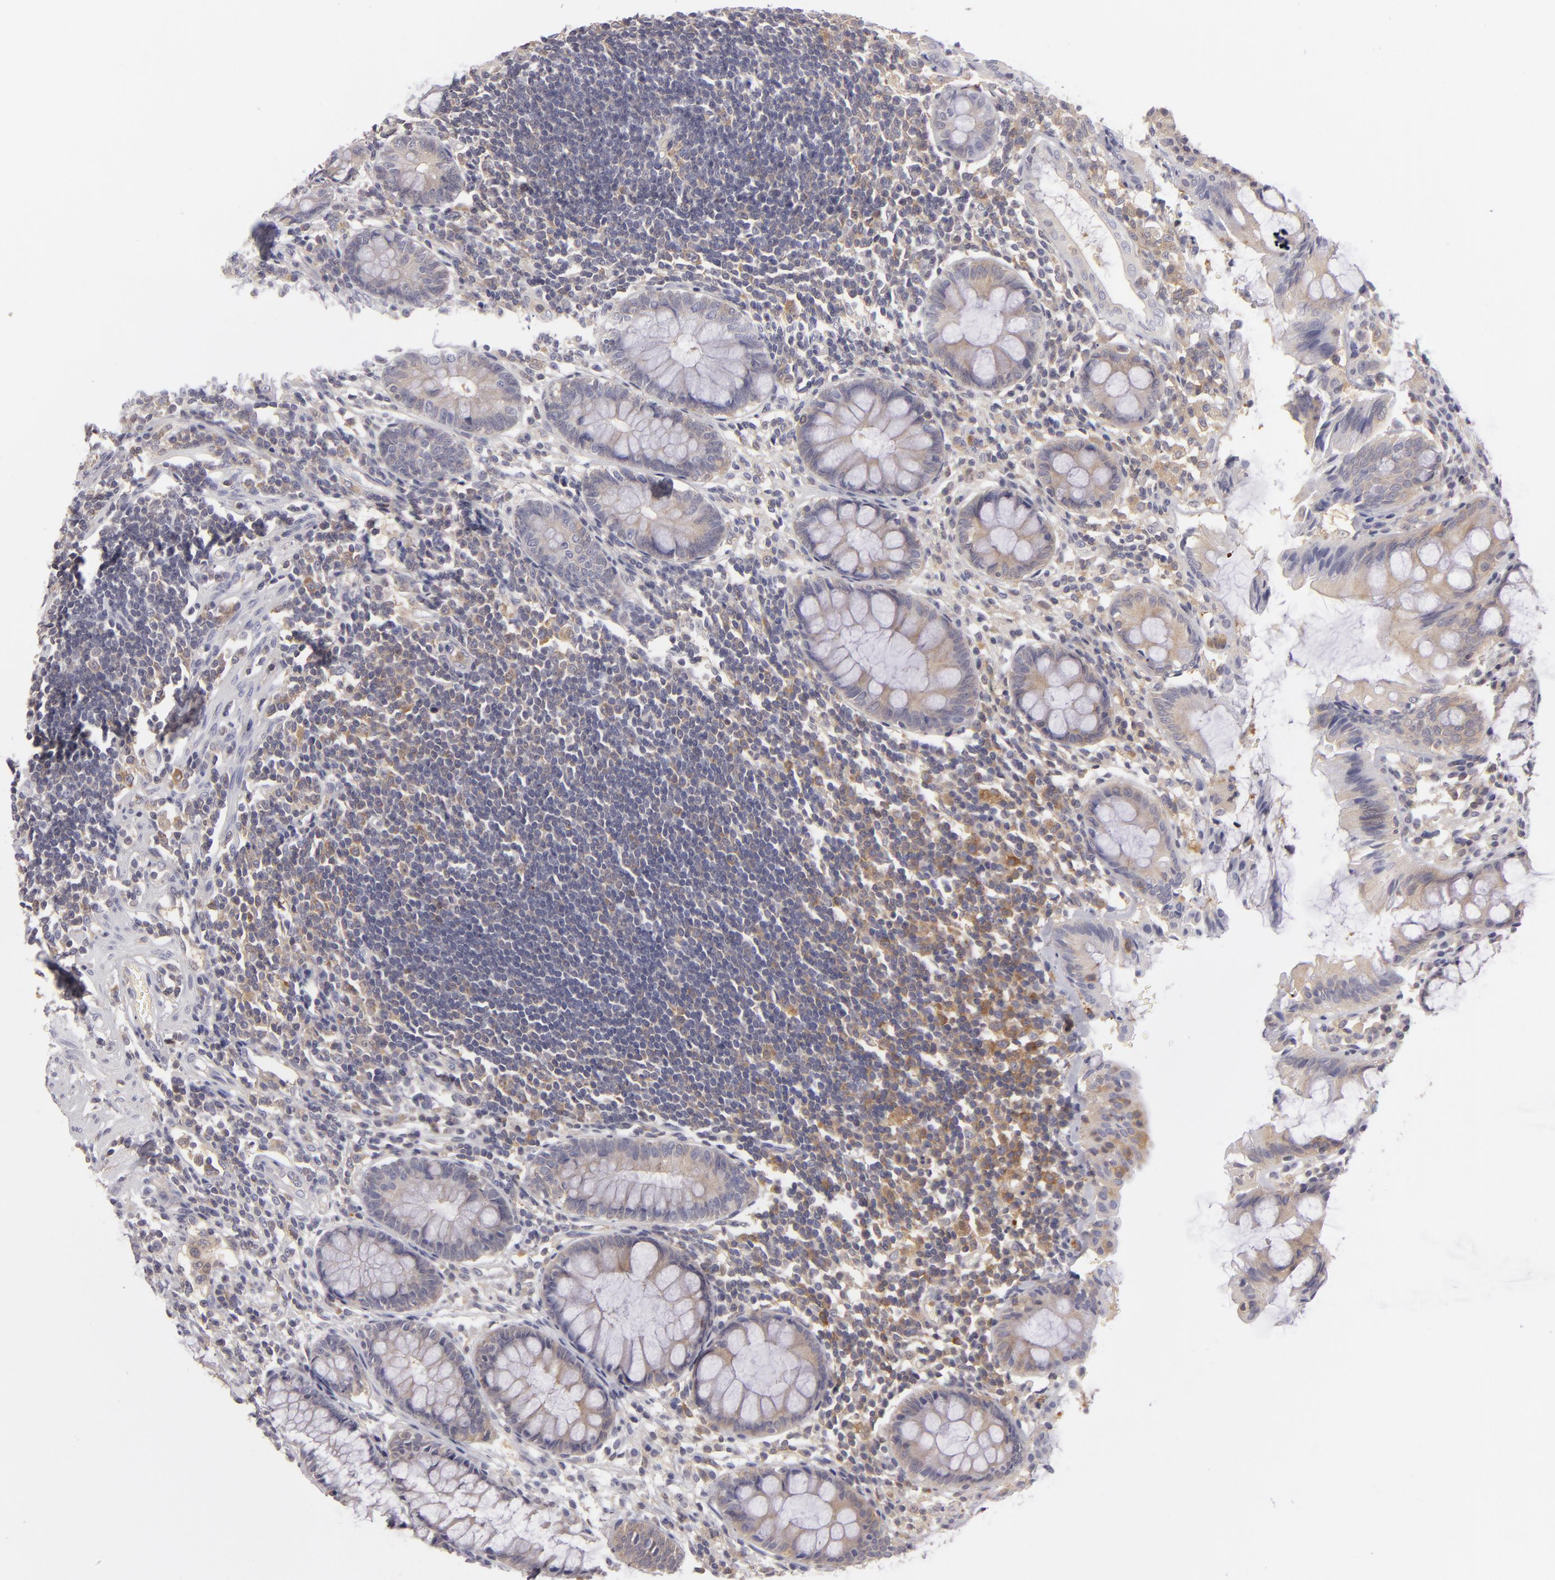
{"staining": {"intensity": "moderate", "quantity": "25%-75%", "location": "cytoplasmic/membranous"}, "tissue": "rectum", "cell_type": "Glandular cells", "image_type": "normal", "snomed": [{"axis": "morphology", "description": "Normal tissue, NOS"}, {"axis": "topography", "description": "Rectum"}], "caption": "Immunohistochemistry of normal human rectum reveals medium levels of moderate cytoplasmic/membranous positivity in approximately 25%-75% of glandular cells.", "gene": "MMP10", "patient": {"sex": "female", "age": 66}}